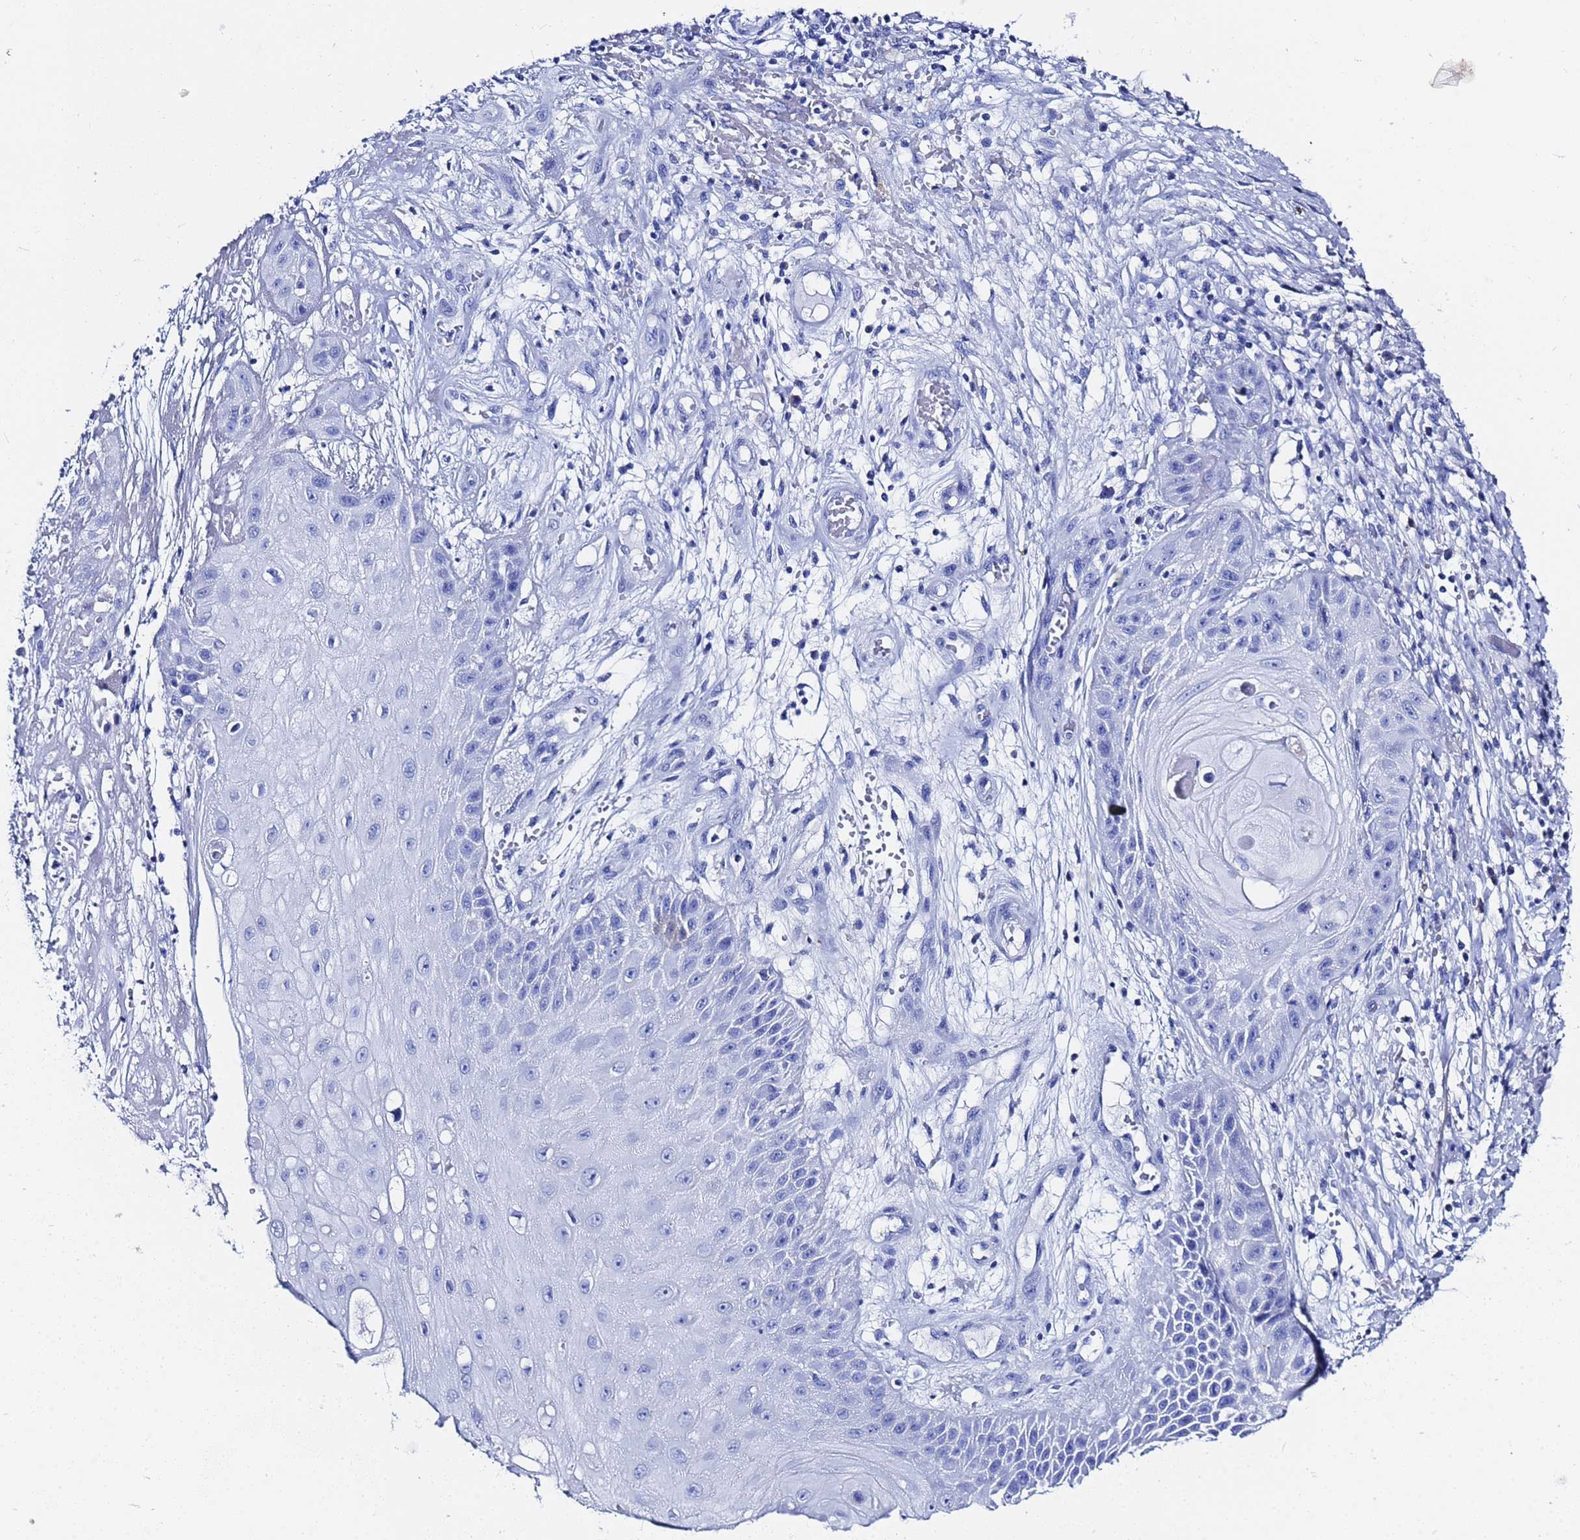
{"staining": {"intensity": "negative", "quantity": "none", "location": "none"}, "tissue": "skin cancer", "cell_type": "Tumor cells", "image_type": "cancer", "snomed": [{"axis": "morphology", "description": "Squamous cell carcinoma, NOS"}, {"axis": "topography", "description": "Skin"}], "caption": "This is a histopathology image of IHC staining of skin squamous cell carcinoma, which shows no staining in tumor cells.", "gene": "GGT1", "patient": {"sex": "male", "age": 70}}